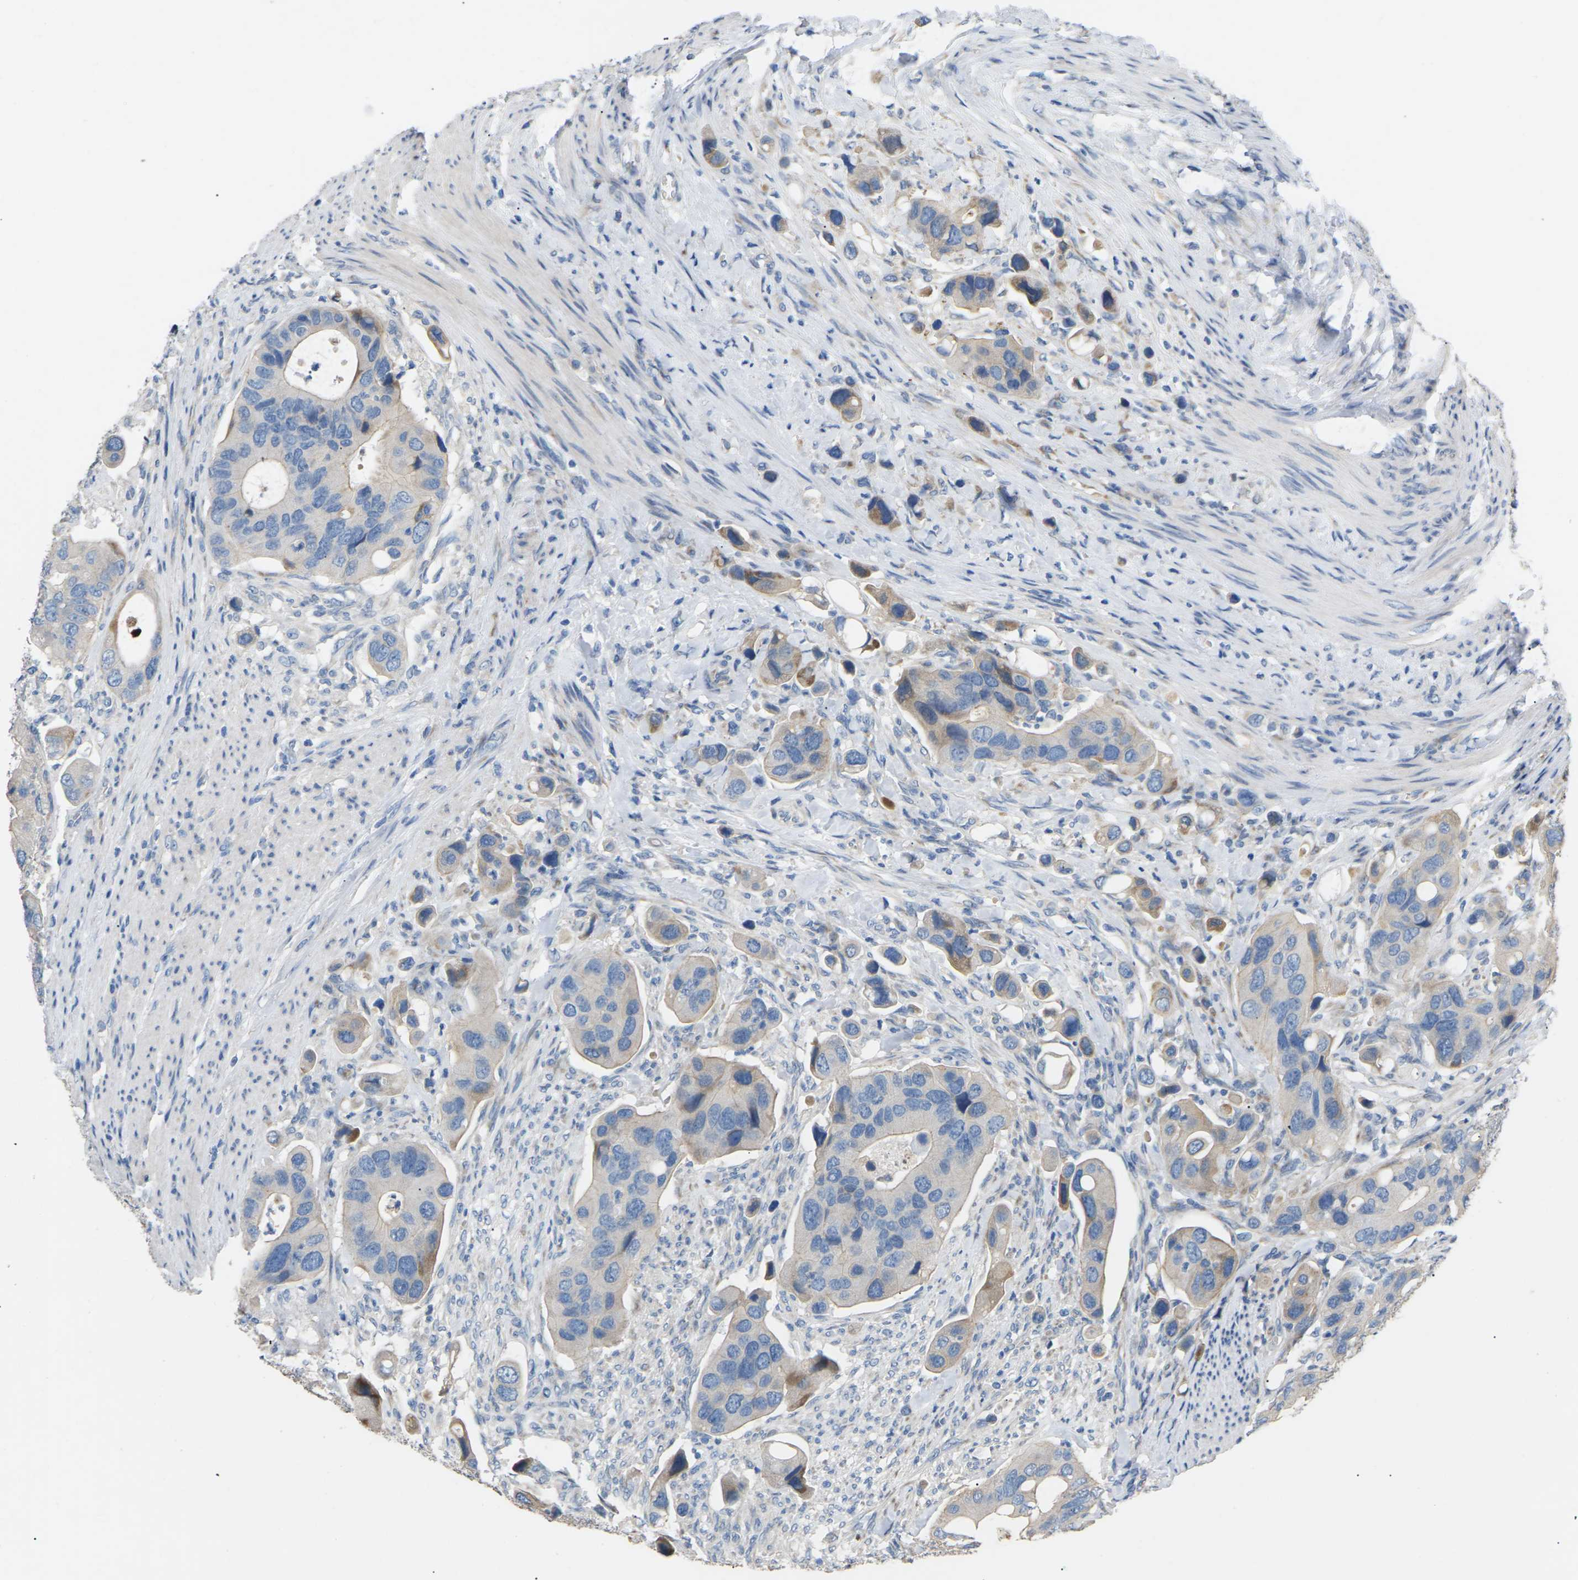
{"staining": {"intensity": "moderate", "quantity": "<25%", "location": "cytoplasmic/membranous"}, "tissue": "colorectal cancer", "cell_type": "Tumor cells", "image_type": "cancer", "snomed": [{"axis": "morphology", "description": "Adenocarcinoma, NOS"}, {"axis": "topography", "description": "Rectum"}], "caption": "Moderate cytoplasmic/membranous expression is present in about <25% of tumor cells in colorectal adenocarcinoma. (Stains: DAB (3,3'-diaminobenzidine) in brown, nuclei in blue, Microscopy: brightfield microscopy at high magnification).", "gene": "KLHDC8B", "patient": {"sex": "female", "age": 57}}